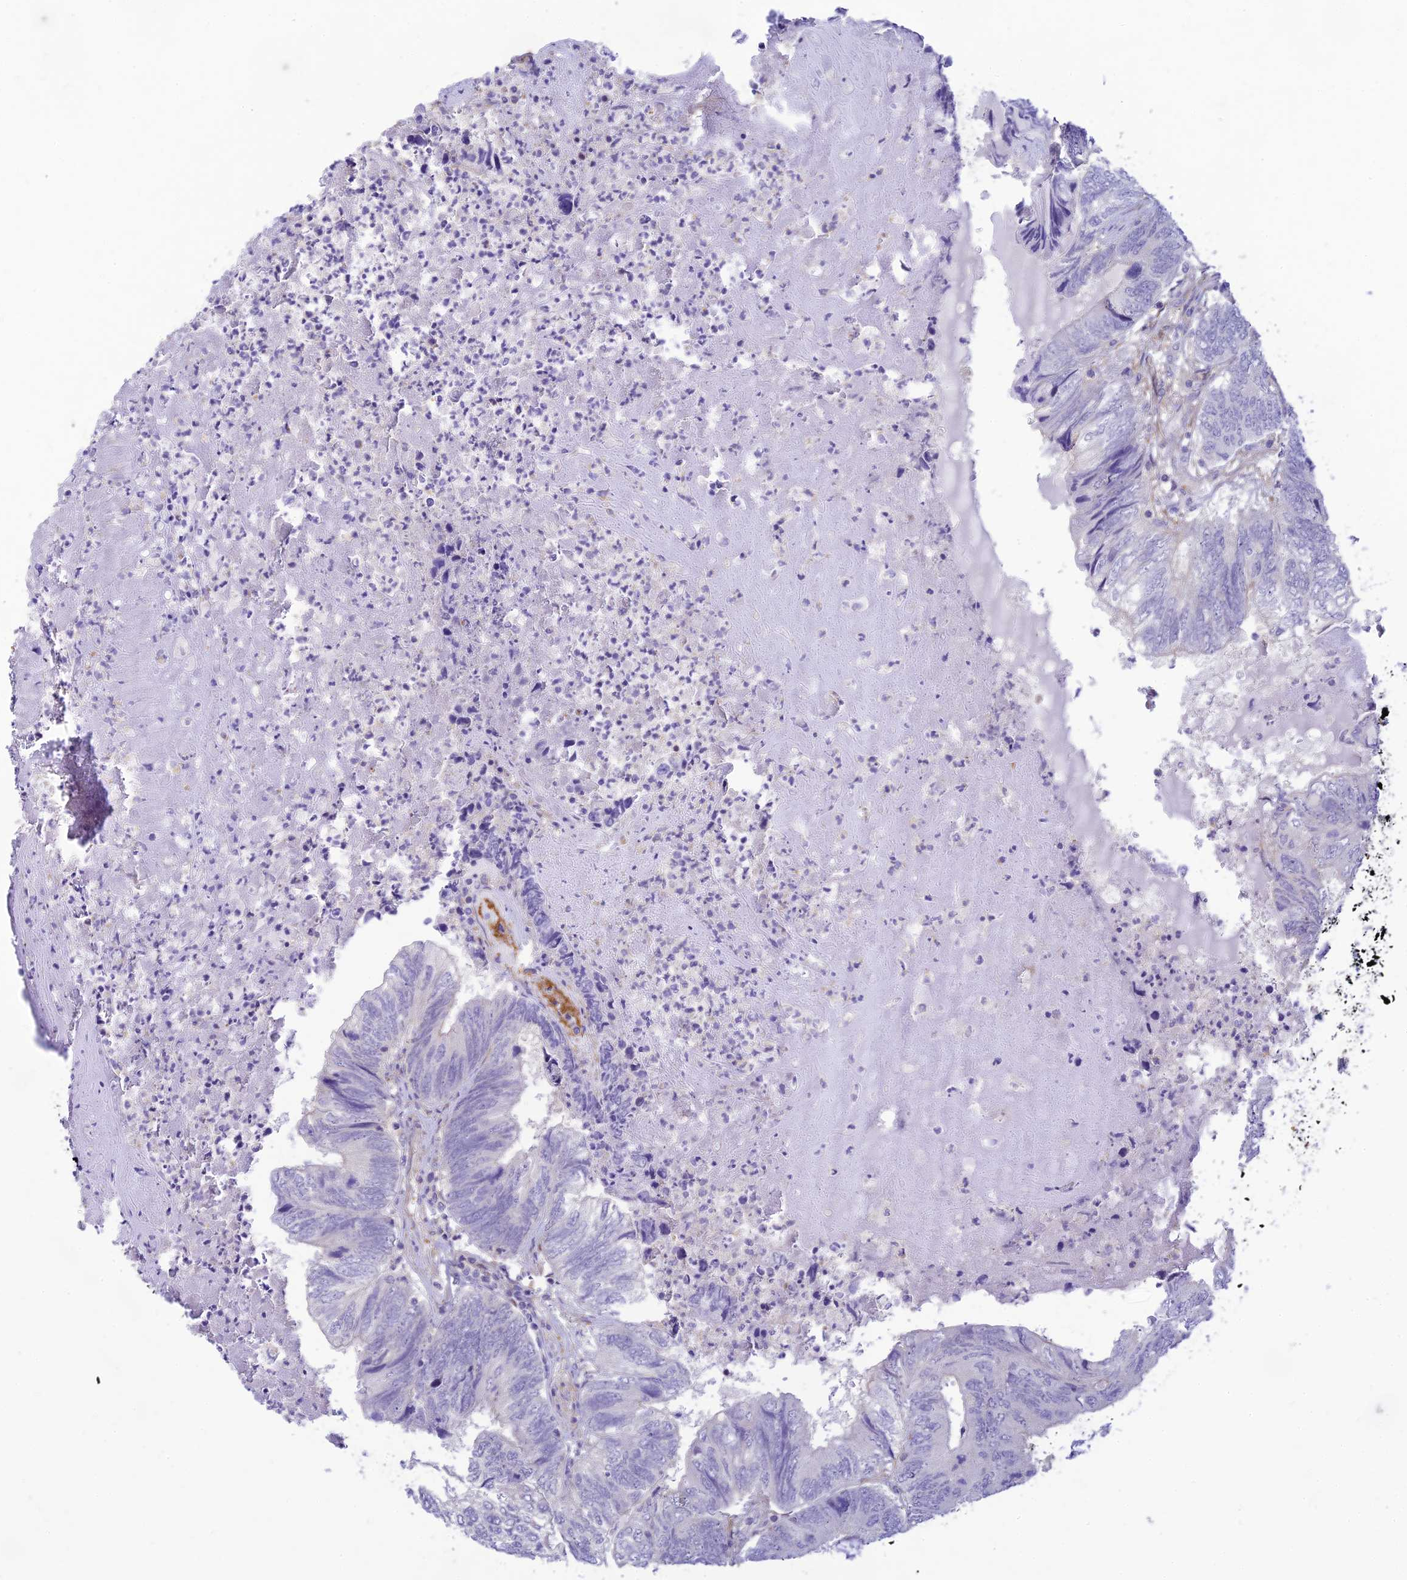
{"staining": {"intensity": "negative", "quantity": "none", "location": "none"}, "tissue": "colorectal cancer", "cell_type": "Tumor cells", "image_type": "cancer", "snomed": [{"axis": "morphology", "description": "Adenocarcinoma, NOS"}, {"axis": "topography", "description": "Colon"}], "caption": "There is no significant positivity in tumor cells of adenocarcinoma (colorectal).", "gene": "FBXW4", "patient": {"sex": "female", "age": 67}}